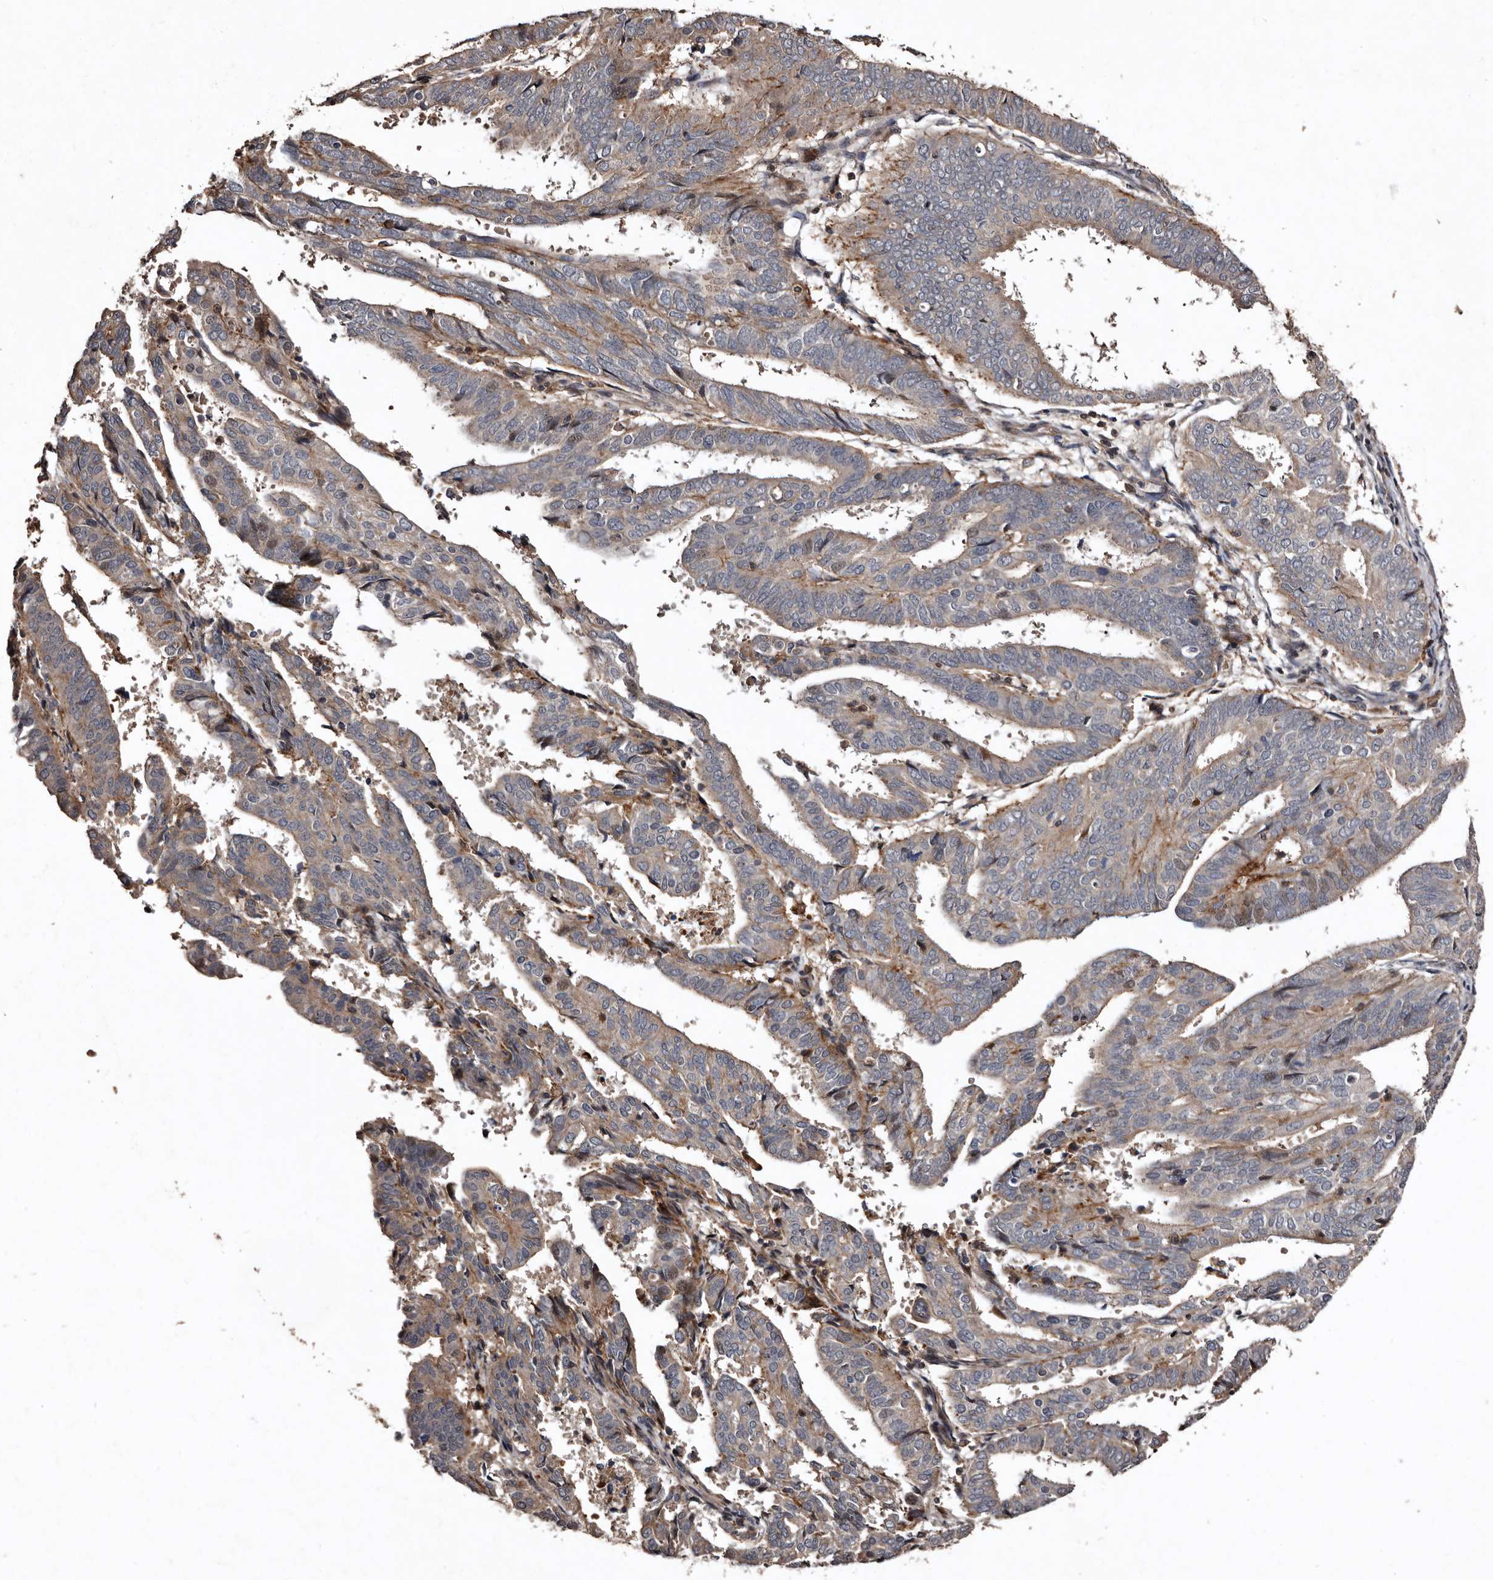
{"staining": {"intensity": "weak", "quantity": "25%-75%", "location": "cytoplasmic/membranous"}, "tissue": "endometrial cancer", "cell_type": "Tumor cells", "image_type": "cancer", "snomed": [{"axis": "morphology", "description": "Adenocarcinoma, NOS"}, {"axis": "topography", "description": "Uterus"}], "caption": "IHC micrograph of neoplastic tissue: human adenocarcinoma (endometrial) stained using immunohistochemistry (IHC) displays low levels of weak protein expression localized specifically in the cytoplasmic/membranous of tumor cells, appearing as a cytoplasmic/membranous brown color.", "gene": "PRKD3", "patient": {"sex": "female", "age": 77}}